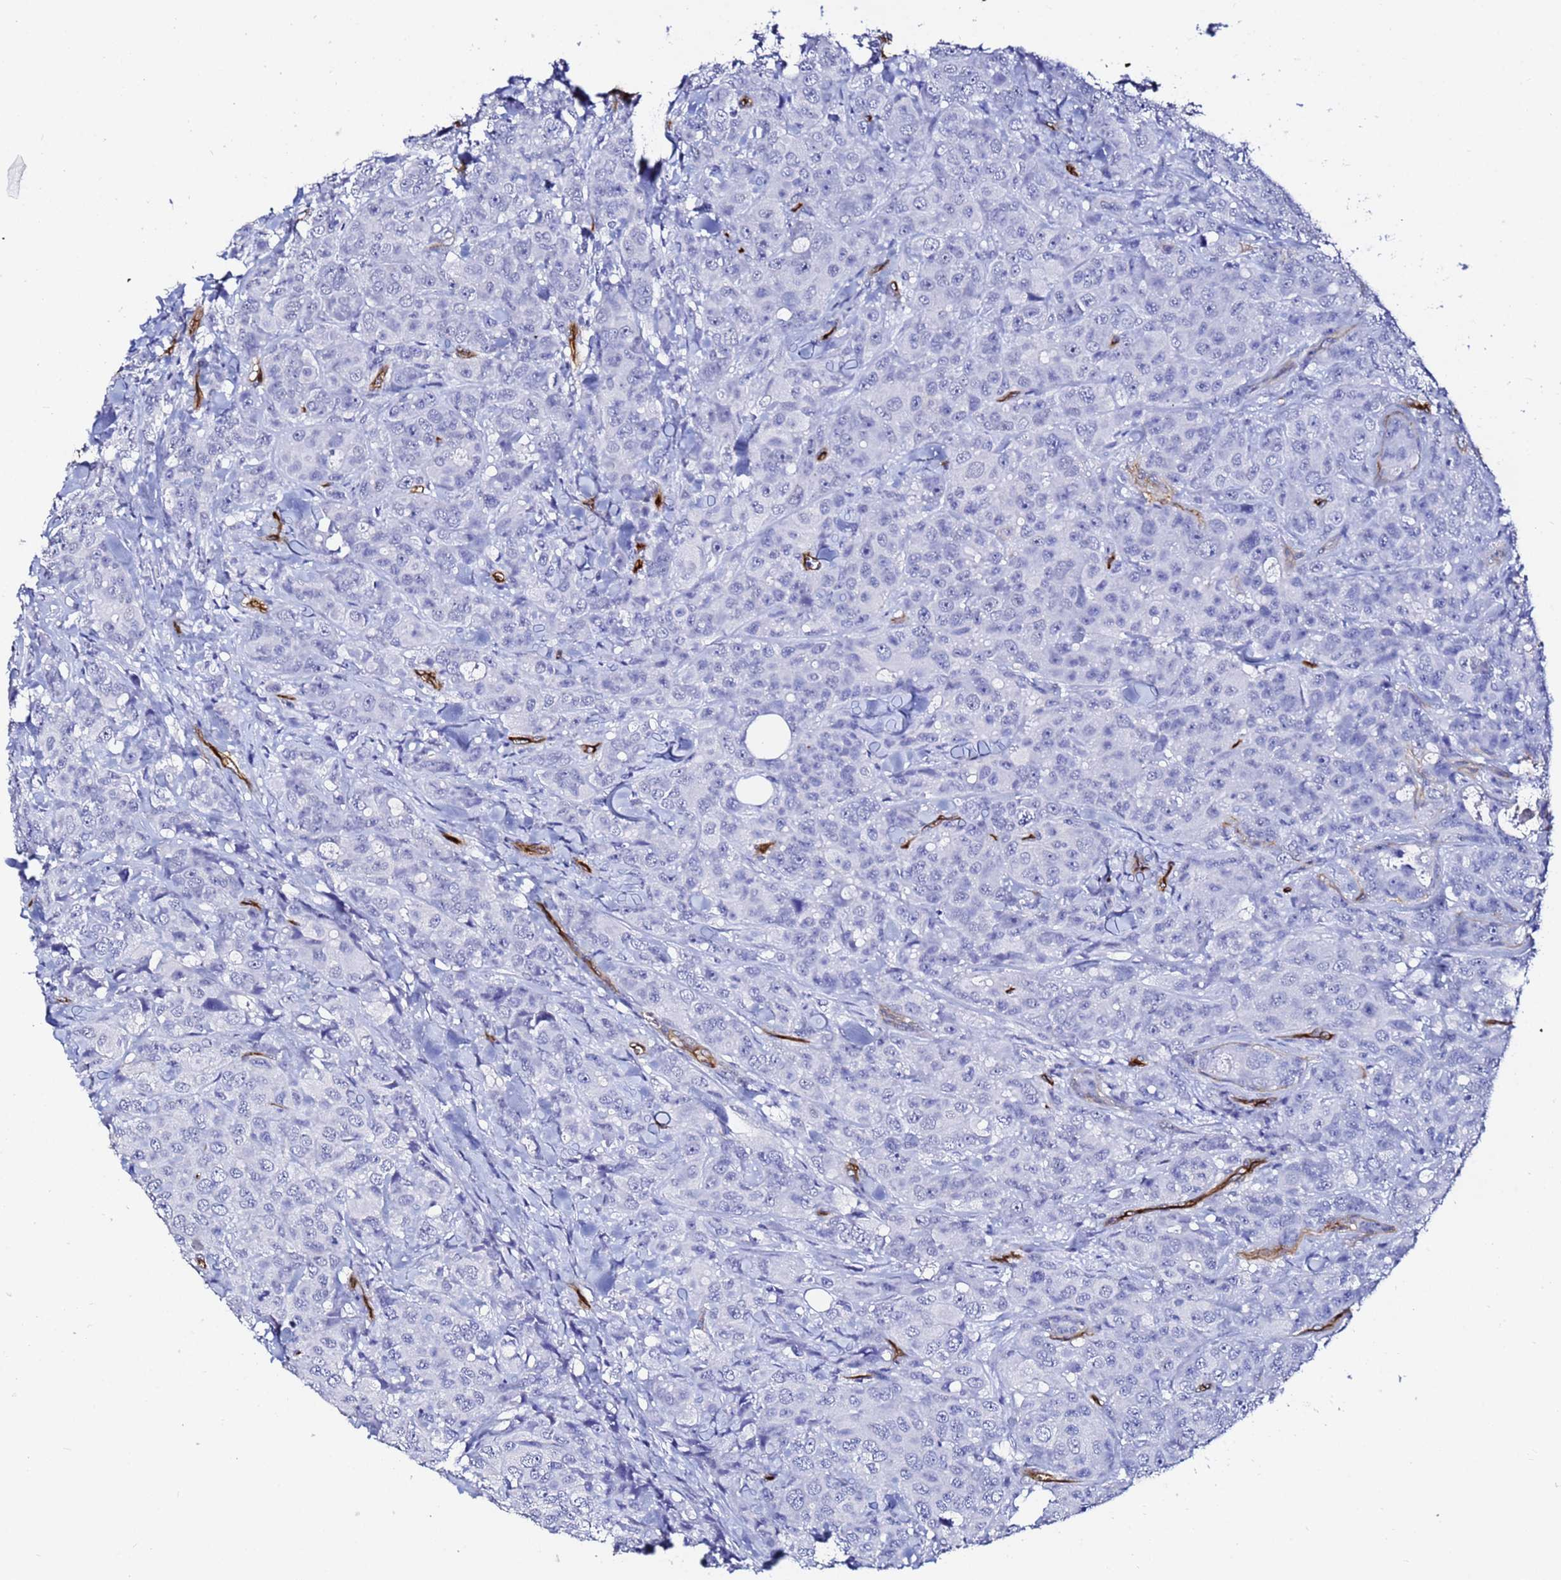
{"staining": {"intensity": "negative", "quantity": "none", "location": "none"}, "tissue": "breast cancer", "cell_type": "Tumor cells", "image_type": "cancer", "snomed": [{"axis": "morphology", "description": "Duct carcinoma"}, {"axis": "topography", "description": "Breast"}], "caption": "Breast cancer (infiltrating ductal carcinoma) stained for a protein using IHC exhibits no expression tumor cells.", "gene": "DEFB104A", "patient": {"sex": "female", "age": 43}}